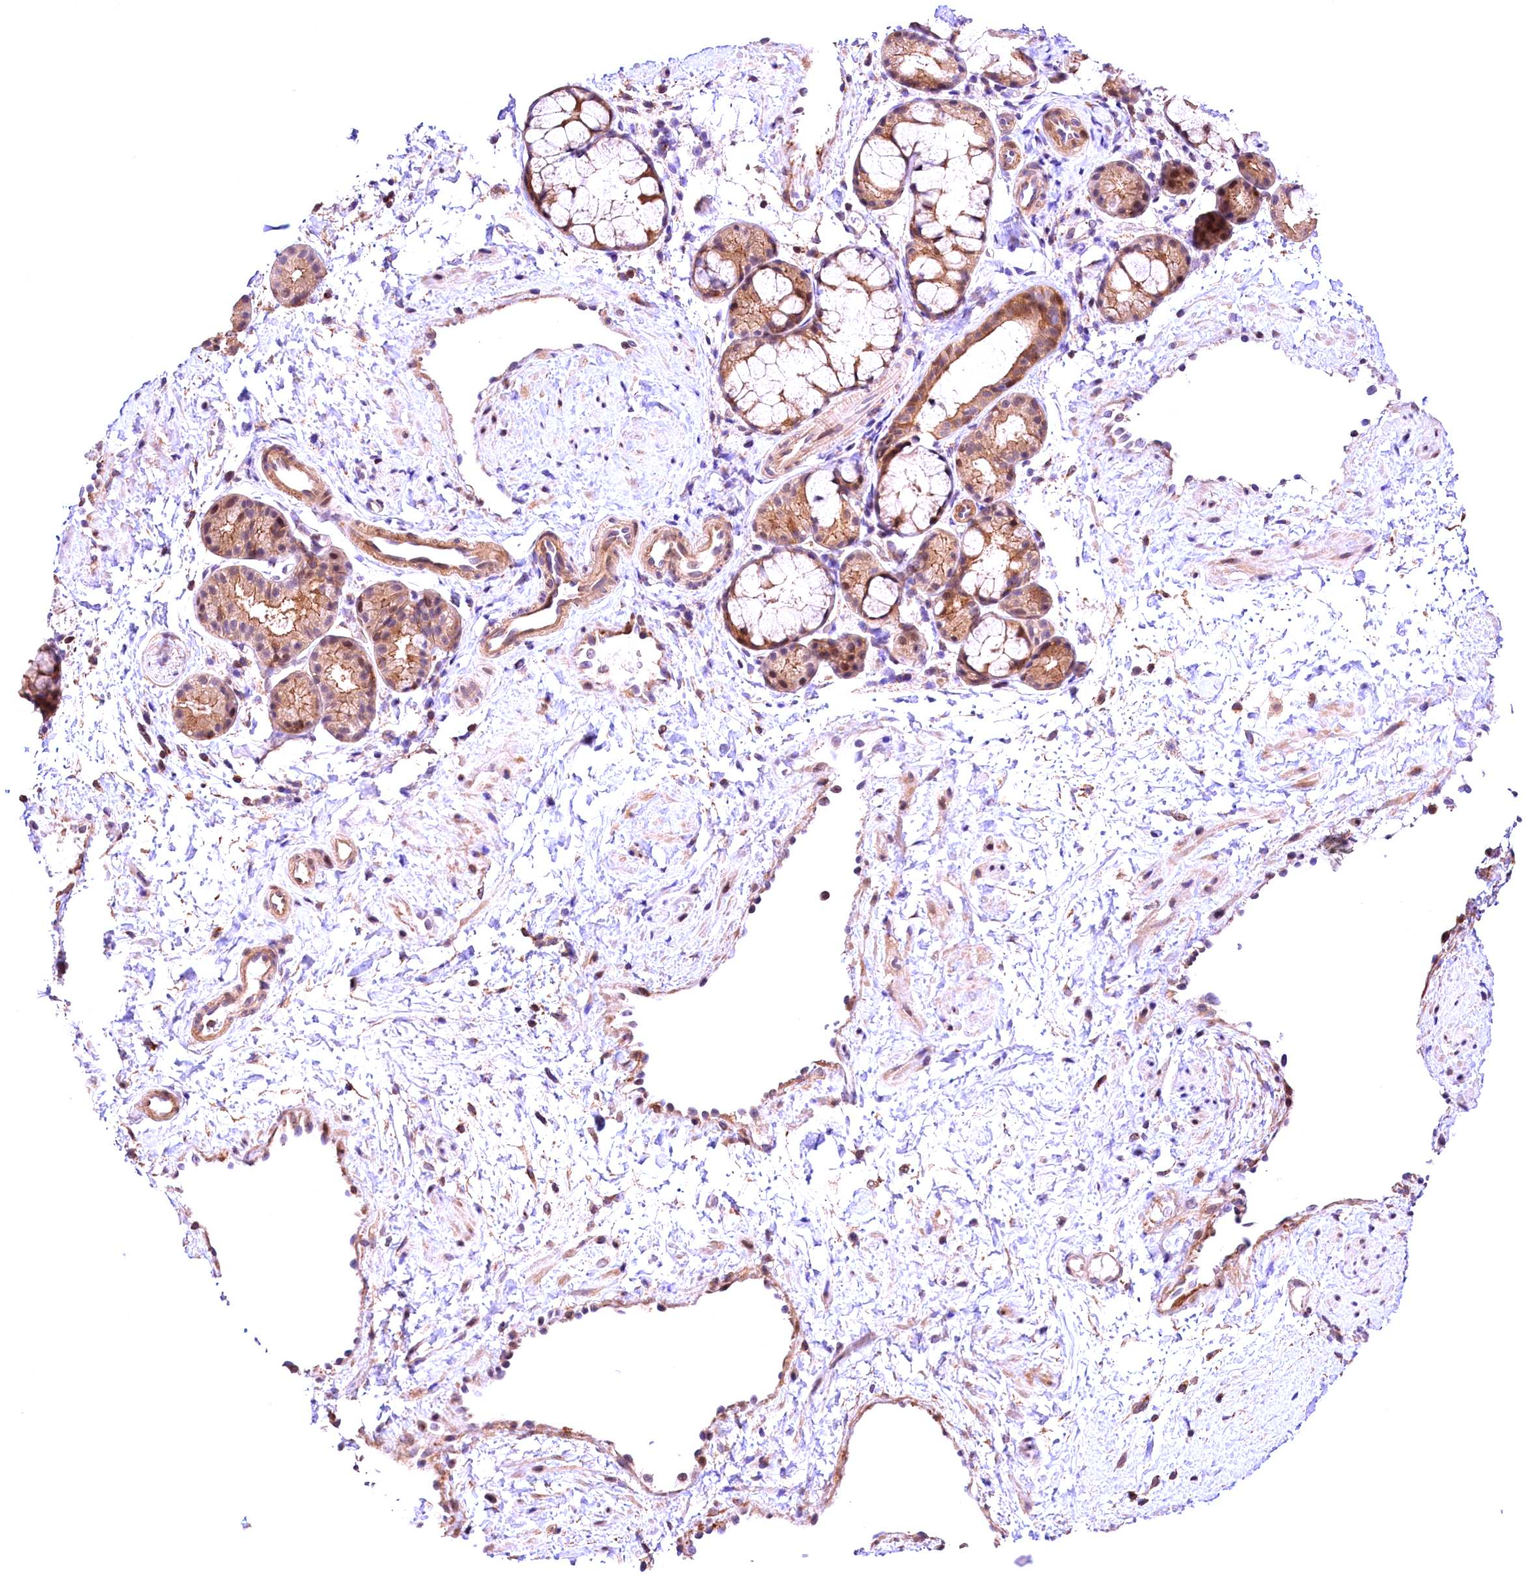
{"staining": {"intensity": "moderate", "quantity": ">75%", "location": "cytoplasmic/membranous,nuclear"}, "tissue": "nasopharynx", "cell_type": "Respiratory epithelial cells", "image_type": "normal", "snomed": [{"axis": "morphology", "description": "Normal tissue, NOS"}, {"axis": "topography", "description": "Nasopharynx"}], "caption": "Nasopharynx stained with DAB (3,3'-diaminobenzidine) IHC reveals medium levels of moderate cytoplasmic/membranous,nuclear expression in about >75% of respiratory epithelial cells. The protein of interest is shown in brown color, while the nuclei are stained blue.", "gene": "CHORDC1", "patient": {"sex": "male", "age": 32}}